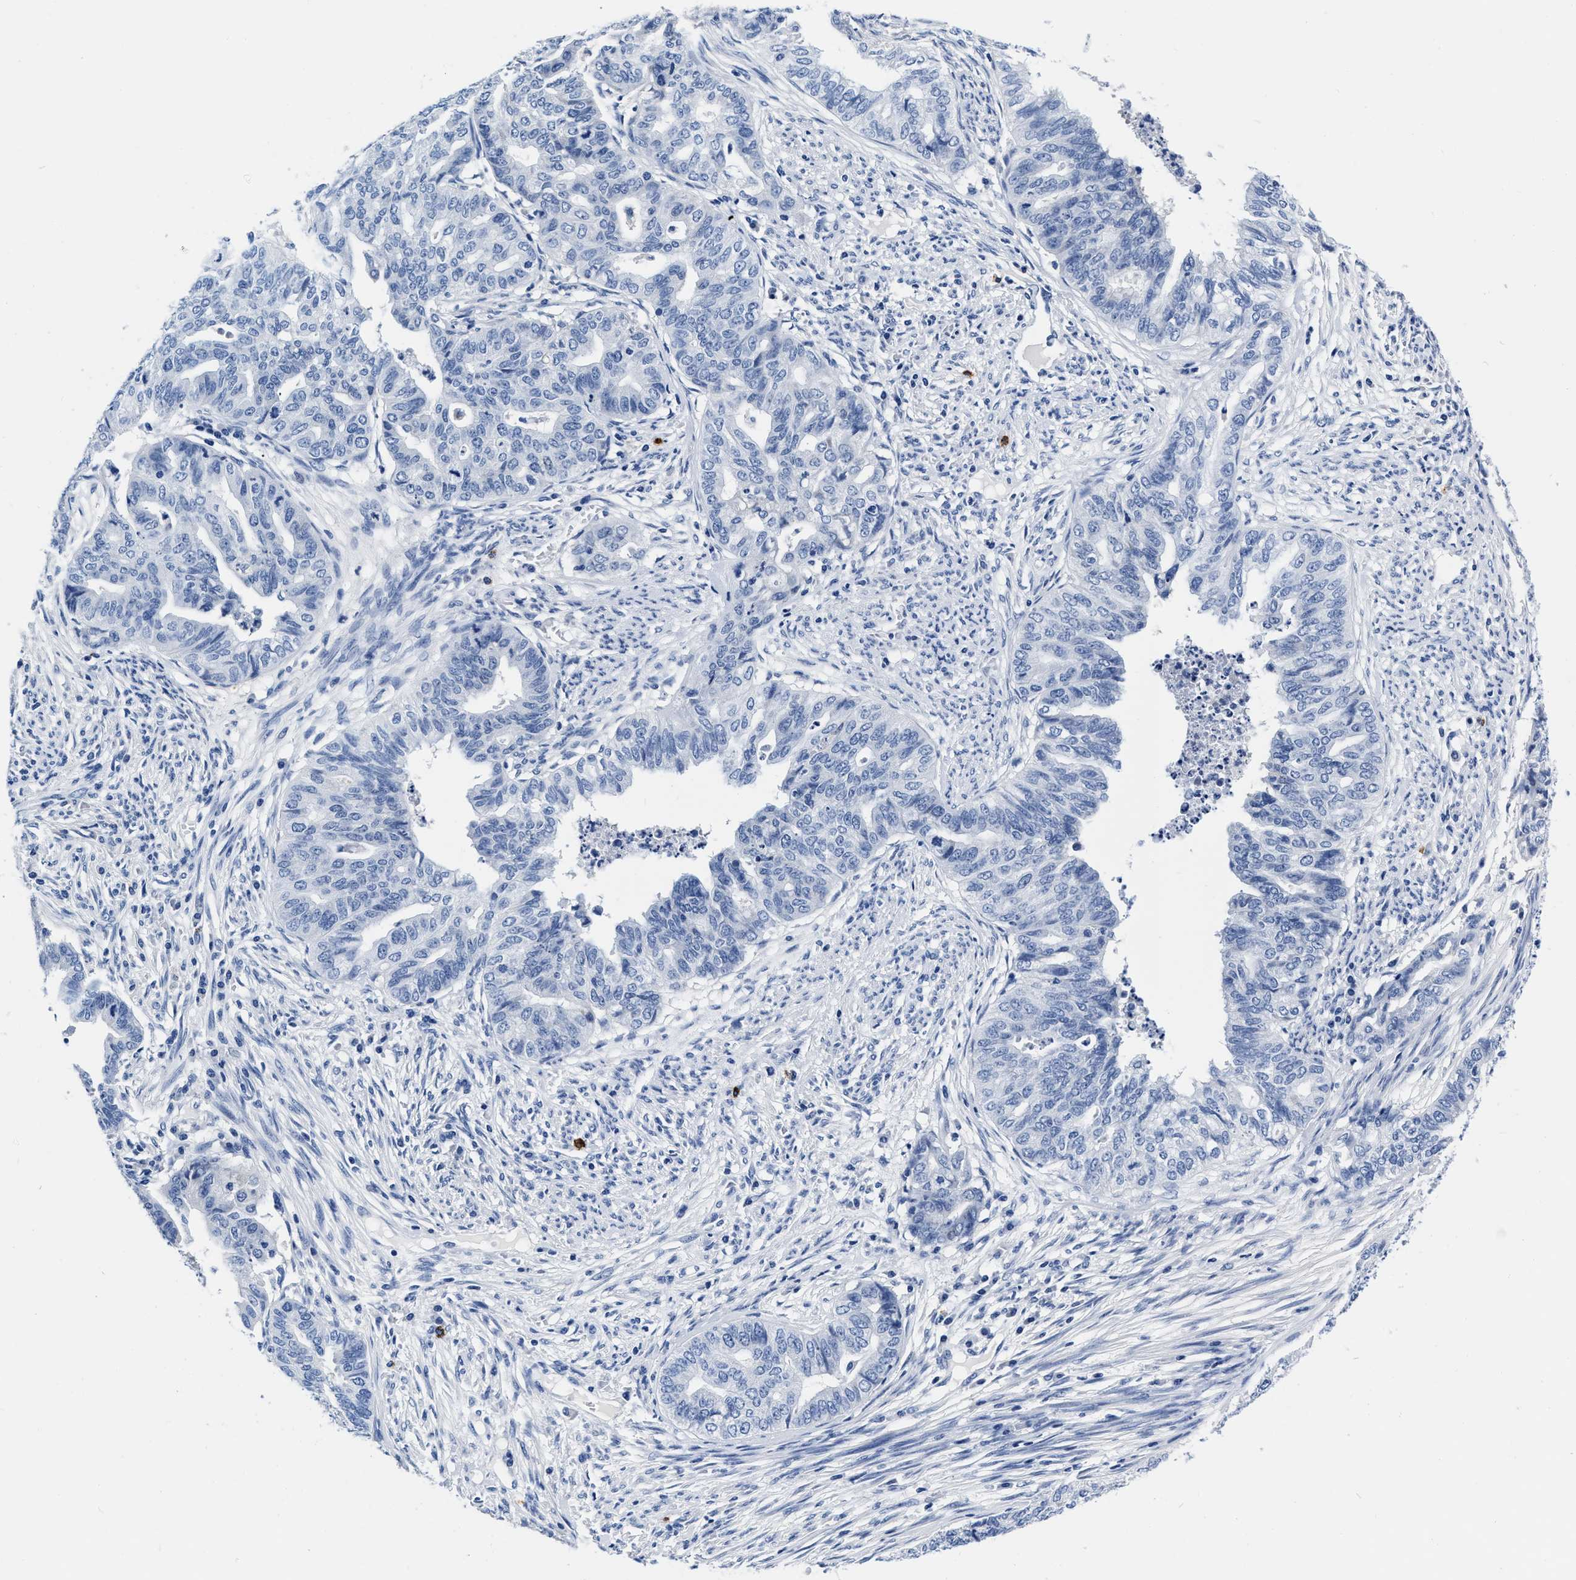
{"staining": {"intensity": "negative", "quantity": "none", "location": "none"}, "tissue": "endometrial cancer", "cell_type": "Tumor cells", "image_type": "cancer", "snomed": [{"axis": "morphology", "description": "Adenocarcinoma, NOS"}, {"axis": "topography", "description": "Endometrium"}], "caption": "A histopathology image of human endometrial cancer is negative for staining in tumor cells.", "gene": "CER1", "patient": {"sex": "female", "age": 79}}